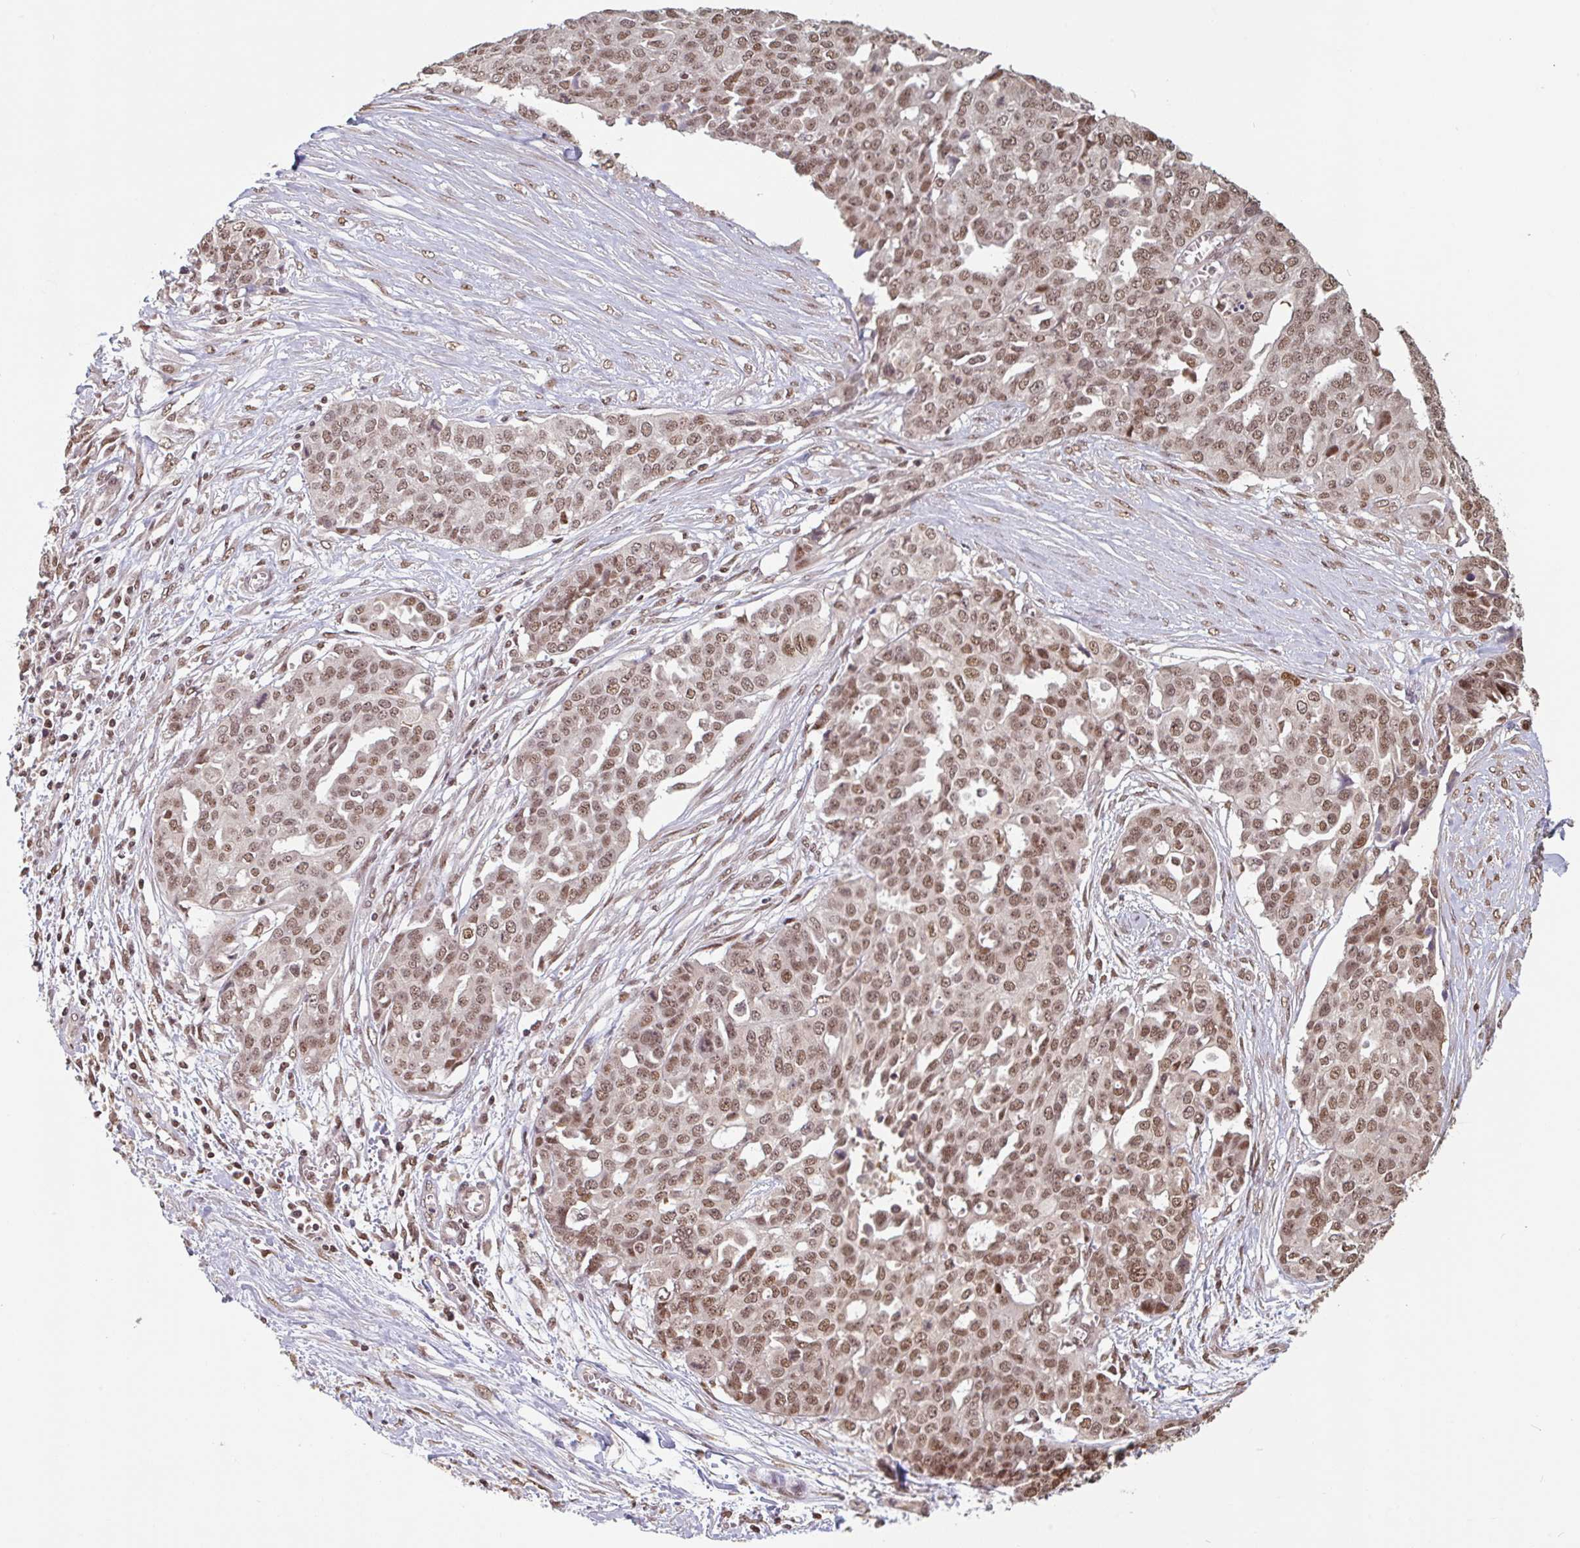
{"staining": {"intensity": "moderate", "quantity": ">75%", "location": "nuclear"}, "tissue": "ovarian cancer", "cell_type": "Tumor cells", "image_type": "cancer", "snomed": [{"axis": "morphology", "description": "Cystadenocarcinoma, serous, NOS"}, {"axis": "topography", "description": "Soft tissue"}, {"axis": "topography", "description": "Ovary"}], "caption": "Ovarian cancer stained with immunohistochemistry displays moderate nuclear staining in about >75% of tumor cells. (Stains: DAB in brown, nuclei in blue, Microscopy: brightfield microscopy at high magnification).", "gene": "DR1", "patient": {"sex": "female", "age": 57}}